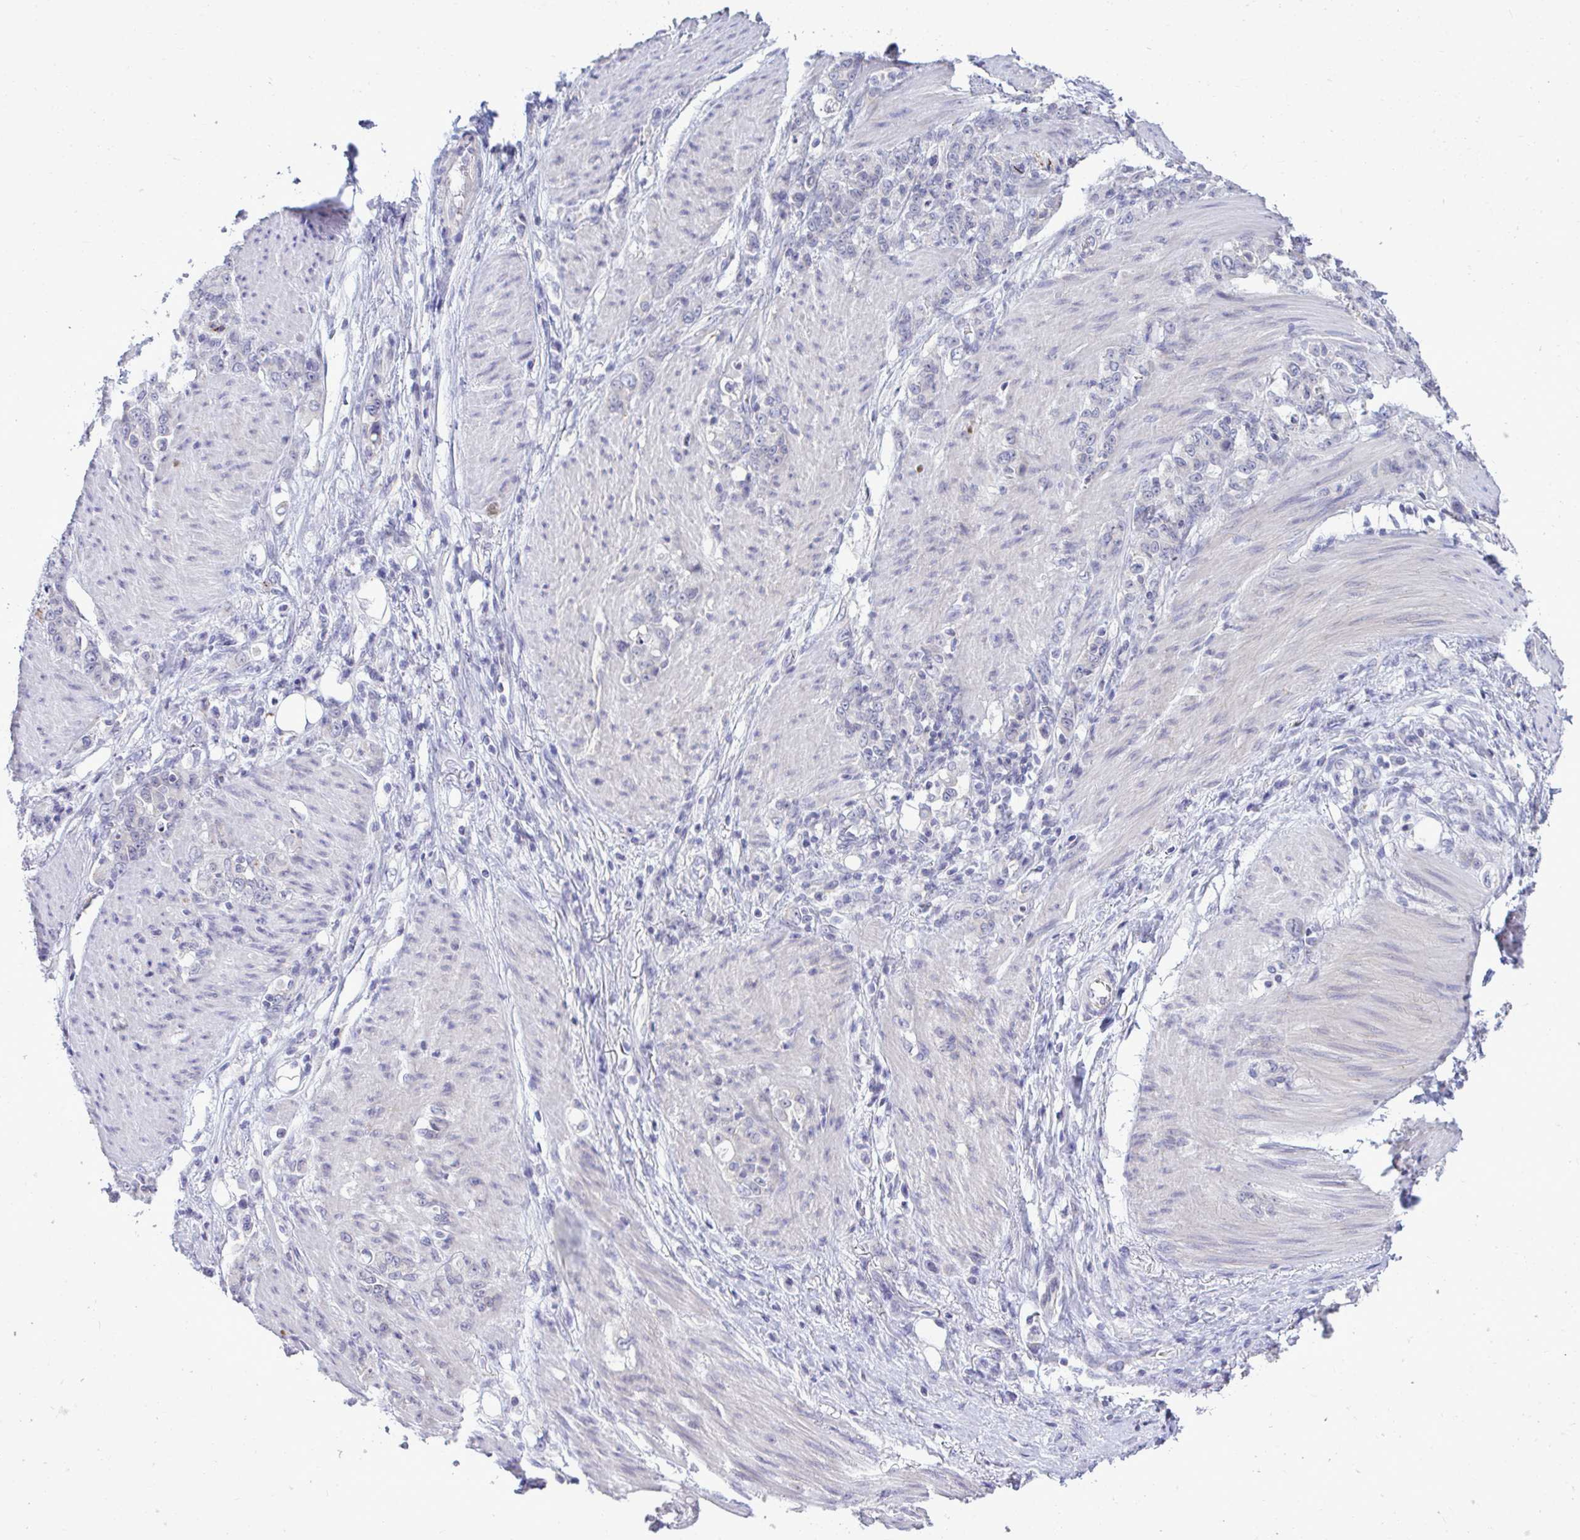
{"staining": {"intensity": "negative", "quantity": "none", "location": "none"}, "tissue": "stomach cancer", "cell_type": "Tumor cells", "image_type": "cancer", "snomed": [{"axis": "morphology", "description": "Adenocarcinoma, NOS"}, {"axis": "topography", "description": "Stomach"}], "caption": "High power microscopy histopathology image of an immunohistochemistry photomicrograph of stomach cancer (adenocarcinoma), revealing no significant expression in tumor cells.", "gene": "PIGK", "patient": {"sex": "female", "age": 79}}